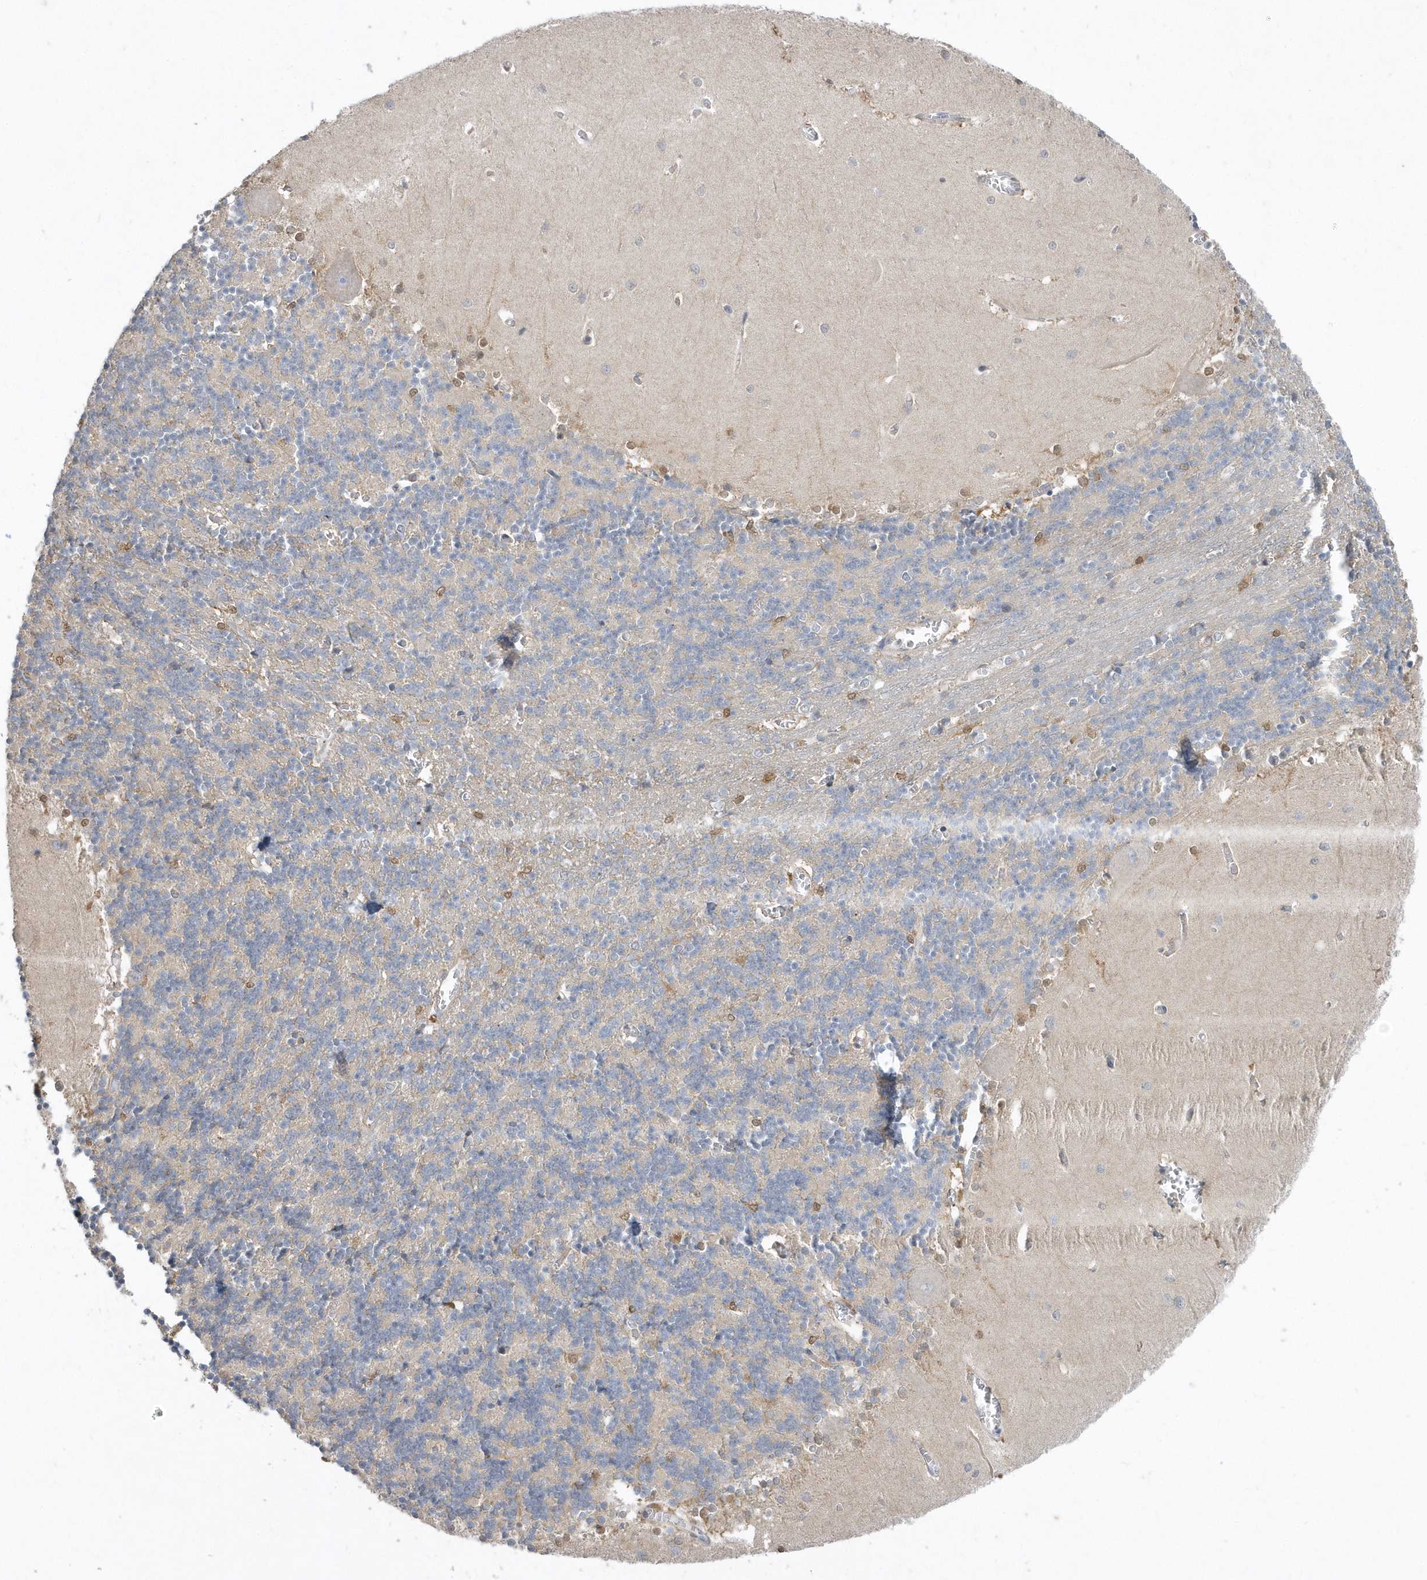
{"staining": {"intensity": "weak", "quantity": "<25%", "location": "cytoplasmic/membranous"}, "tissue": "cerebellum", "cell_type": "Cells in granular layer", "image_type": "normal", "snomed": [{"axis": "morphology", "description": "Normal tissue, NOS"}, {"axis": "topography", "description": "Cerebellum"}], "caption": "DAB immunohistochemical staining of unremarkable human cerebellum shows no significant positivity in cells in granular layer. The staining was performed using DAB (3,3'-diaminobenzidine) to visualize the protein expression in brown, while the nuclei were stained in blue with hematoxylin (Magnification: 20x).", "gene": "AKR7A2", "patient": {"sex": "male", "age": 37}}